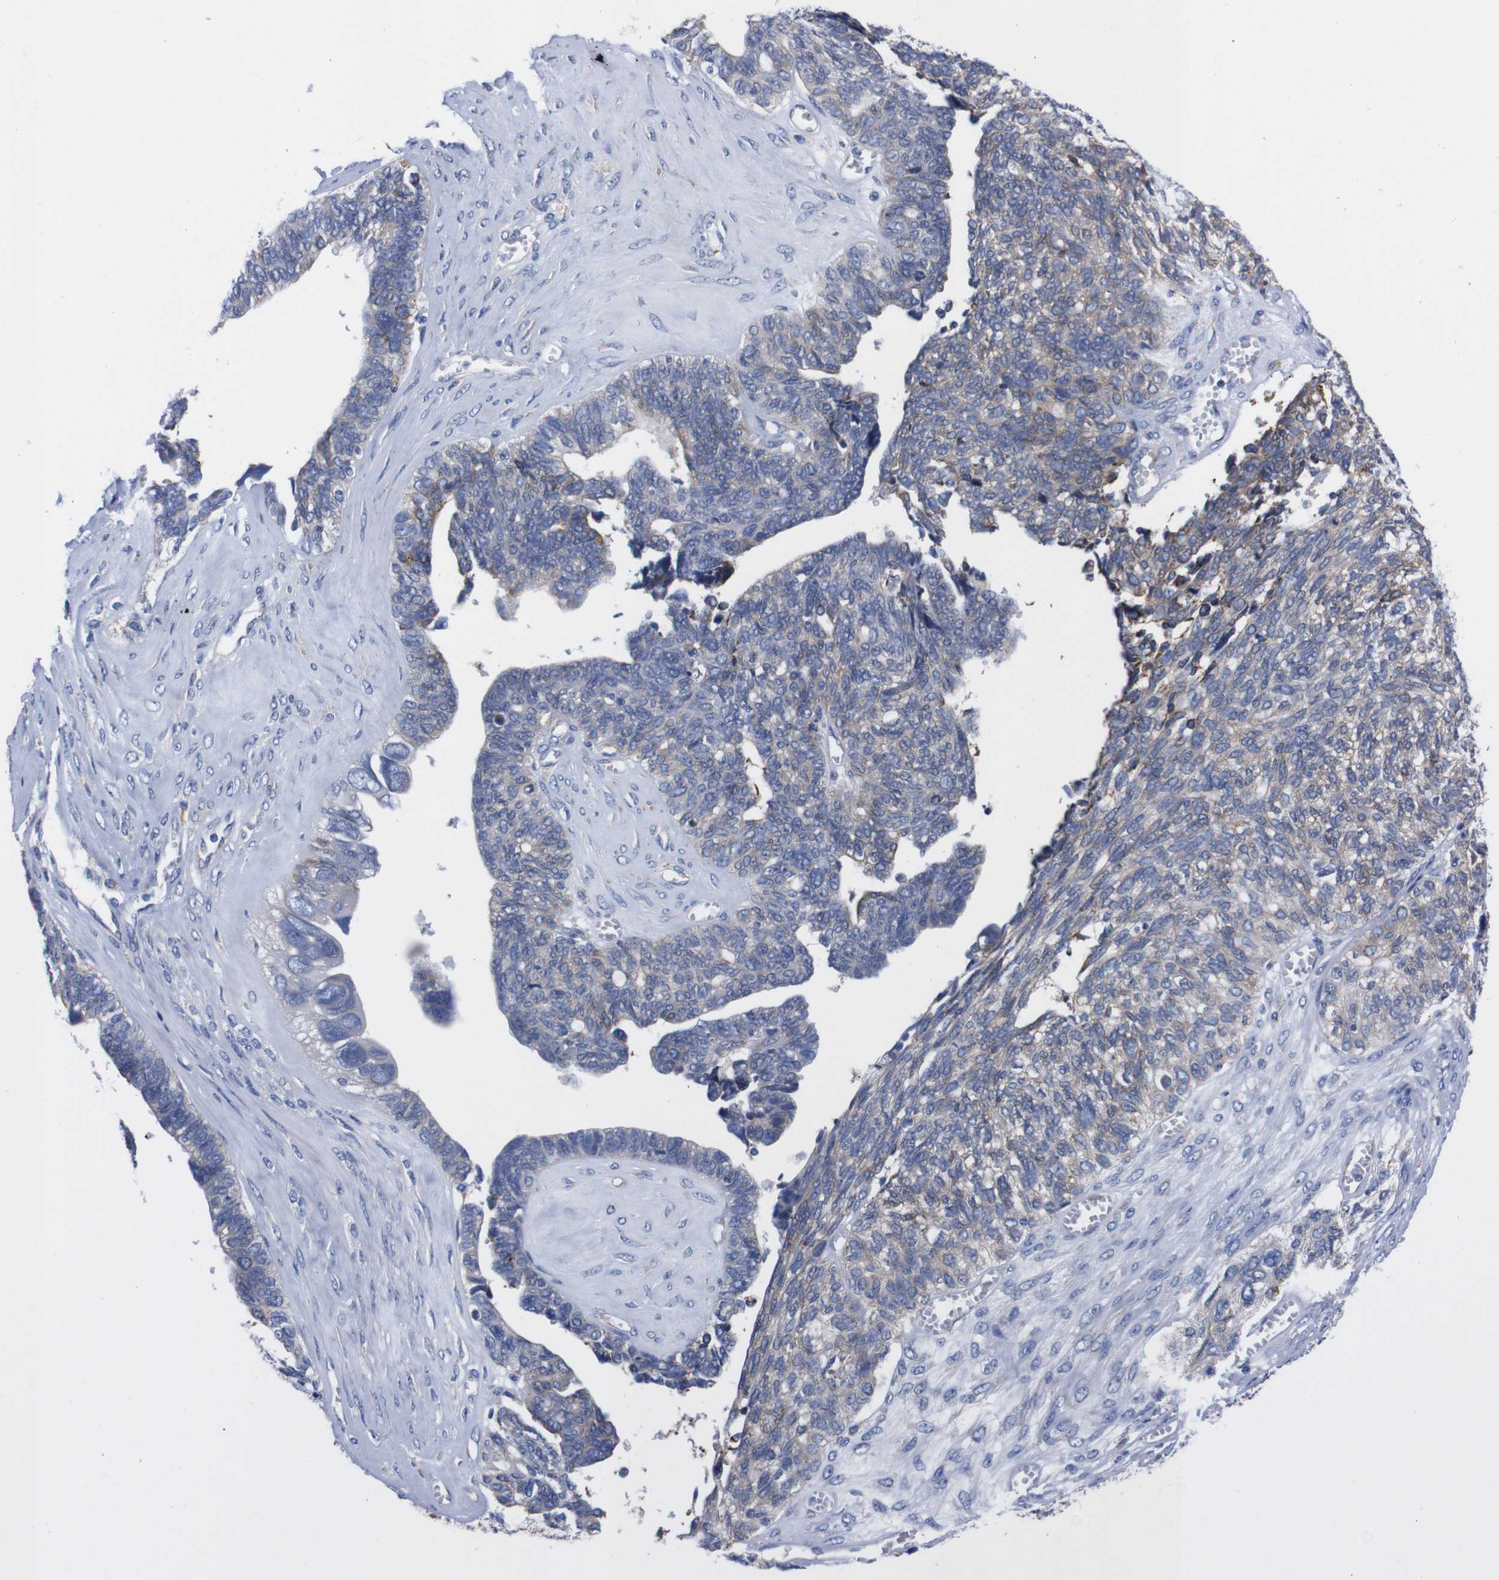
{"staining": {"intensity": "weak", "quantity": "<25%", "location": "cytoplasmic/membranous"}, "tissue": "ovarian cancer", "cell_type": "Tumor cells", "image_type": "cancer", "snomed": [{"axis": "morphology", "description": "Cystadenocarcinoma, serous, NOS"}, {"axis": "topography", "description": "Ovary"}], "caption": "Ovarian cancer stained for a protein using immunohistochemistry (IHC) demonstrates no staining tumor cells.", "gene": "NEBL", "patient": {"sex": "female", "age": 79}}